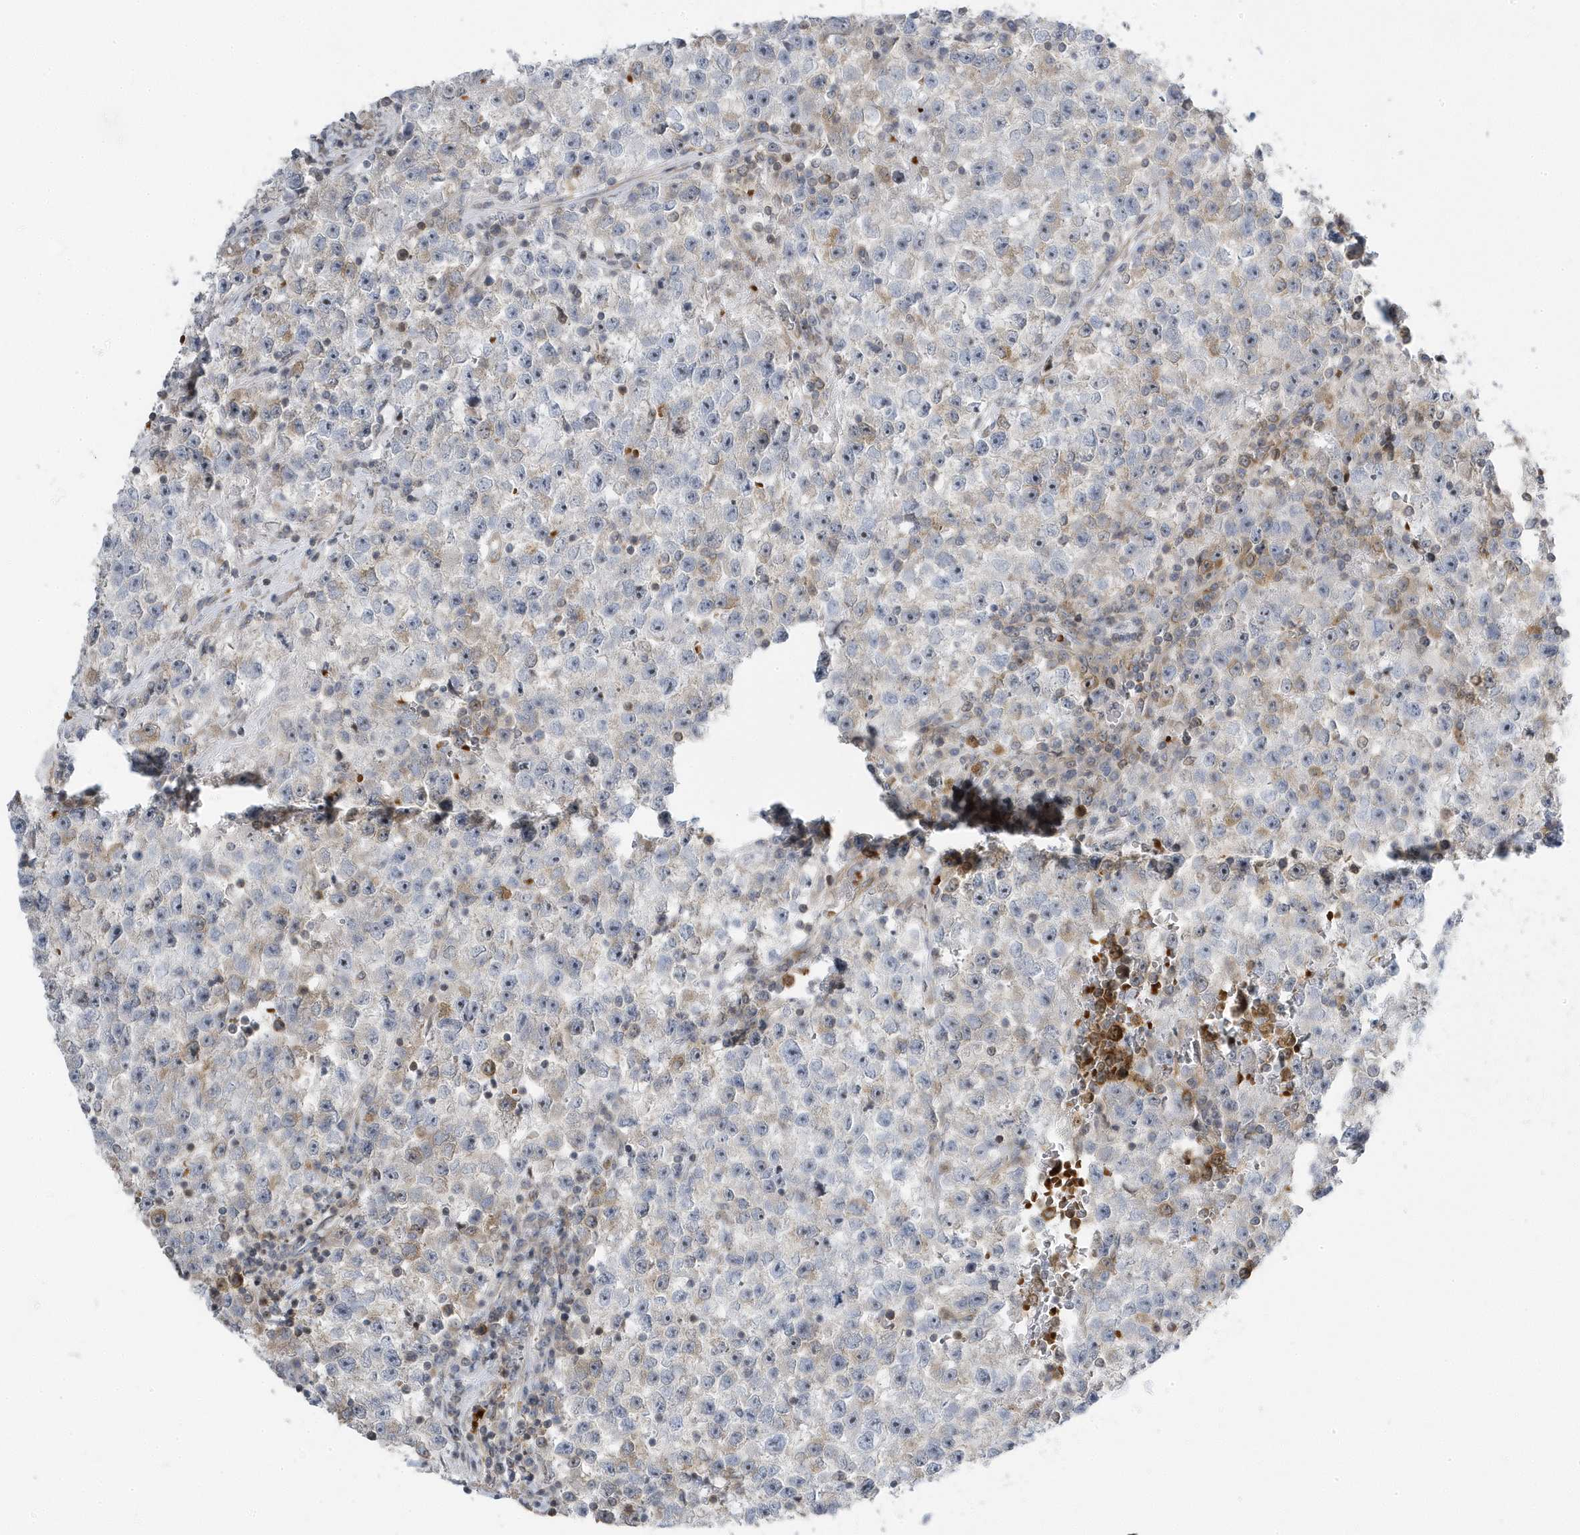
{"staining": {"intensity": "negative", "quantity": "none", "location": "none"}, "tissue": "testis cancer", "cell_type": "Tumor cells", "image_type": "cancer", "snomed": [{"axis": "morphology", "description": "Seminoma, NOS"}, {"axis": "topography", "description": "Testis"}], "caption": "This micrograph is of testis cancer (seminoma) stained with immunohistochemistry (IHC) to label a protein in brown with the nuclei are counter-stained blue. There is no expression in tumor cells.", "gene": "MAP7D3", "patient": {"sex": "male", "age": 22}}